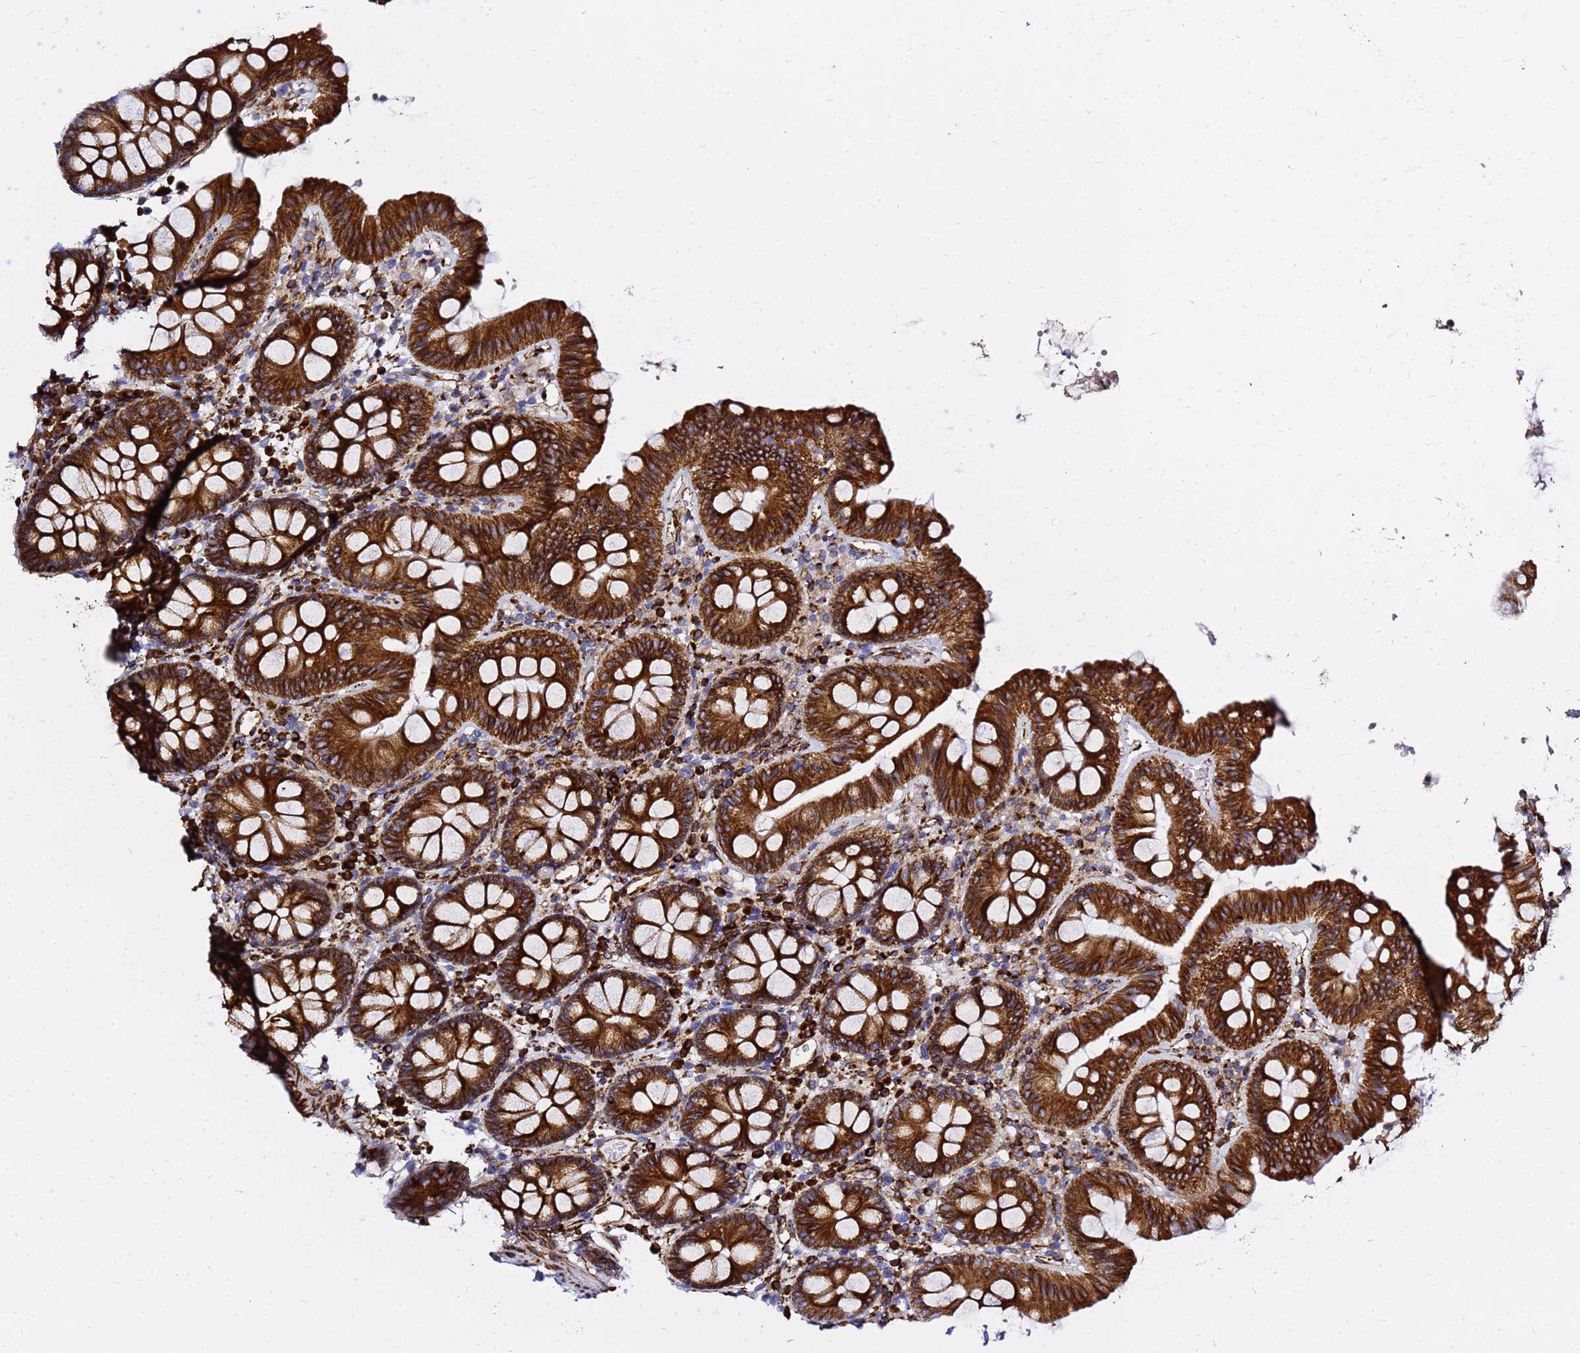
{"staining": {"intensity": "strong", "quantity": ">75%", "location": "cytoplasmic/membranous"}, "tissue": "colon", "cell_type": "Endothelial cells", "image_type": "normal", "snomed": [{"axis": "morphology", "description": "Normal tissue, NOS"}, {"axis": "topography", "description": "Colon"}], "caption": "Colon stained for a protein shows strong cytoplasmic/membranous positivity in endothelial cells. Using DAB (brown) and hematoxylin (blue) stains, captured at high magnification using brightfield microscopy.", "gene": "TUBA8", "patient": {"sex": "male", "age": 75}}